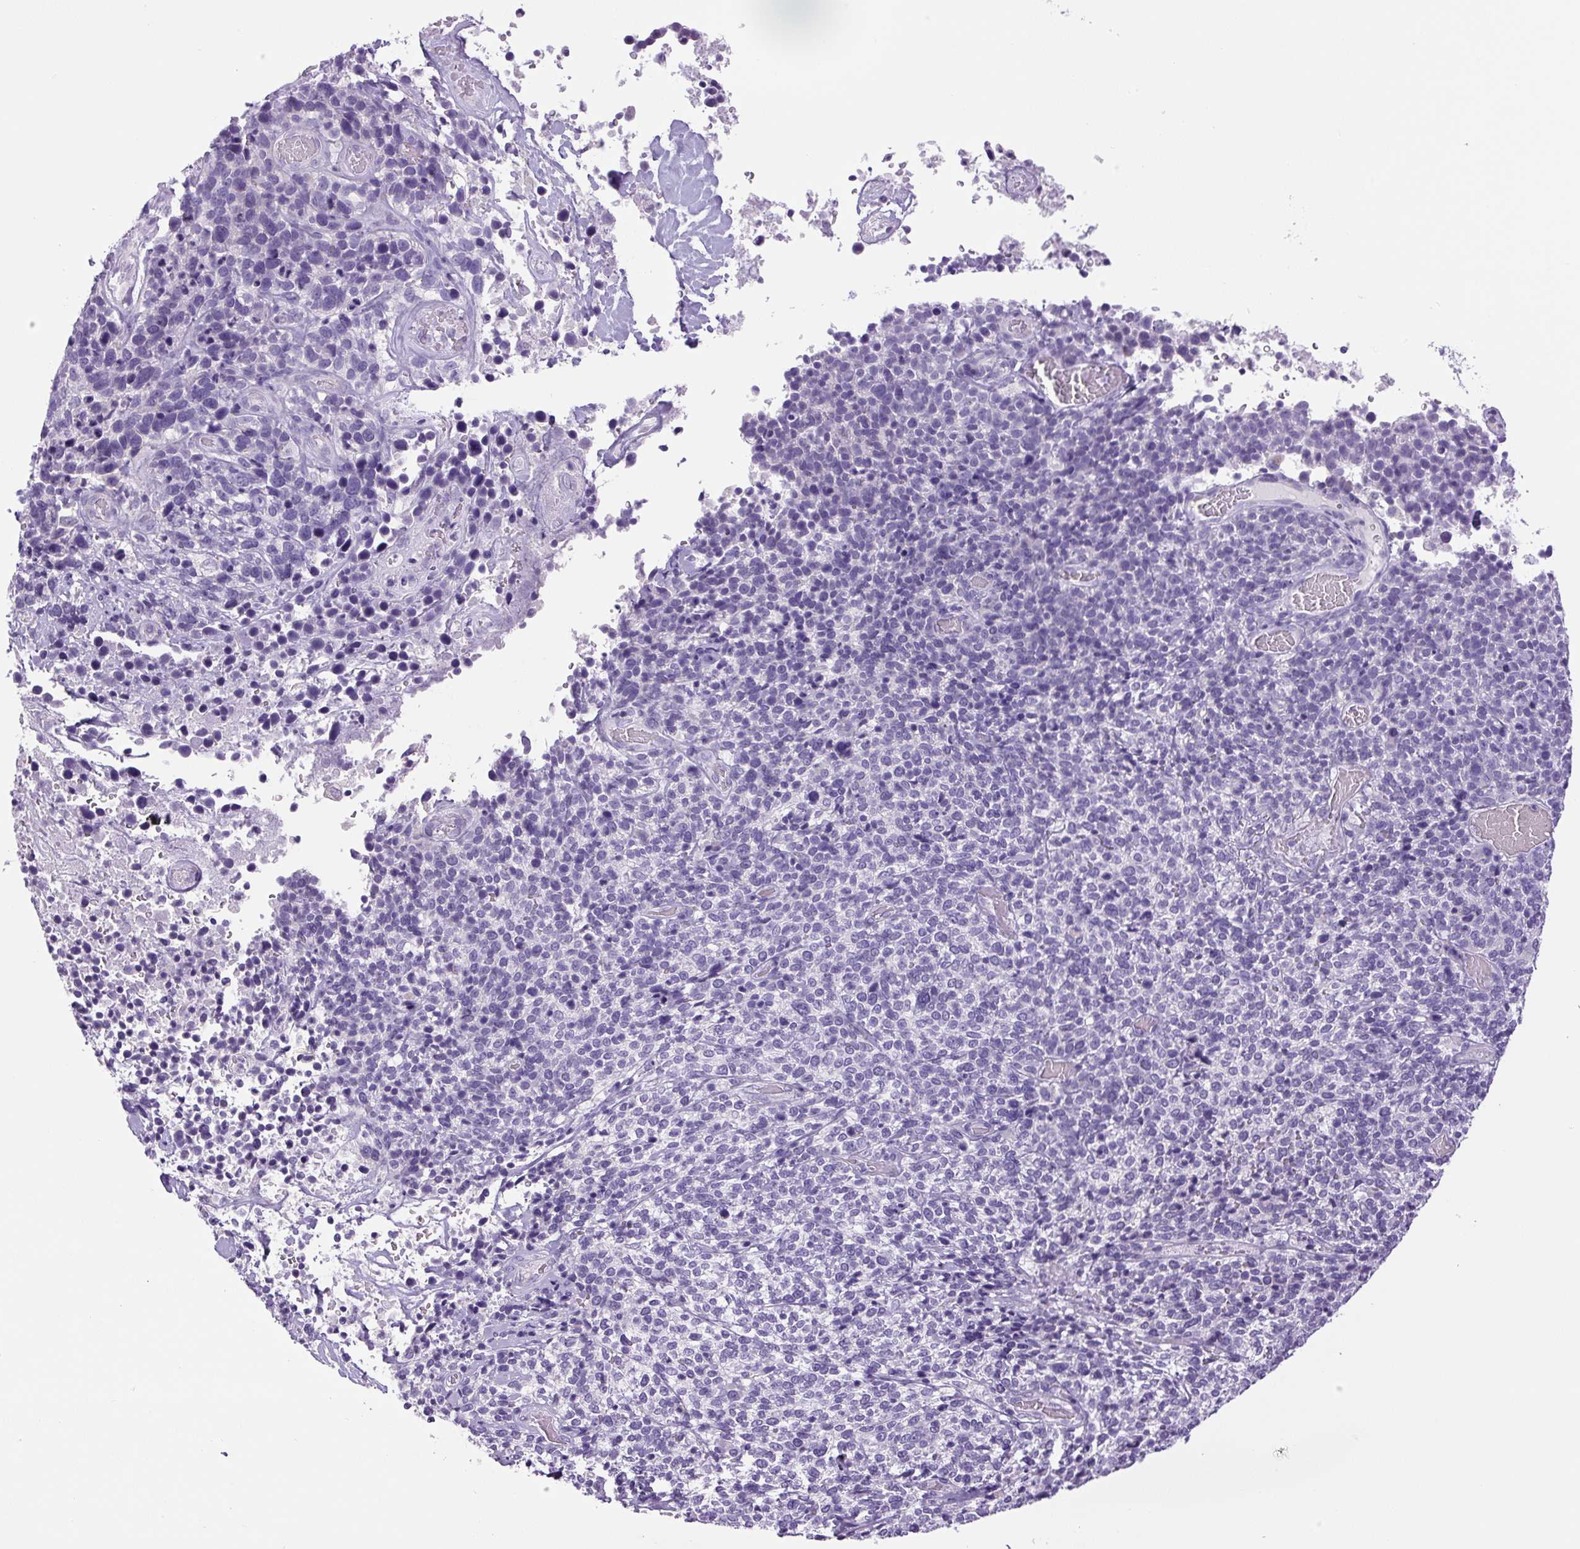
{"staining": {"intensity": "negative", "quantity": "none", "location": "none"}, "tissue": "cervical cancer", "cell_type": "Tumor cells", "image_type": "cancer", "snomed": [{"axis": "morphology", "description": "Squamous cell carcinoma, NOS"}, {"axis": "topography", "description": "Cervix"}], "caption": "DAB immunohistochemical staining of cervical cancer demonstrates no significant staining in tumor cells. Nuclei are stained in blue.", "gene": "CHGA", "patient": {"sex": "female", "age": 46}}